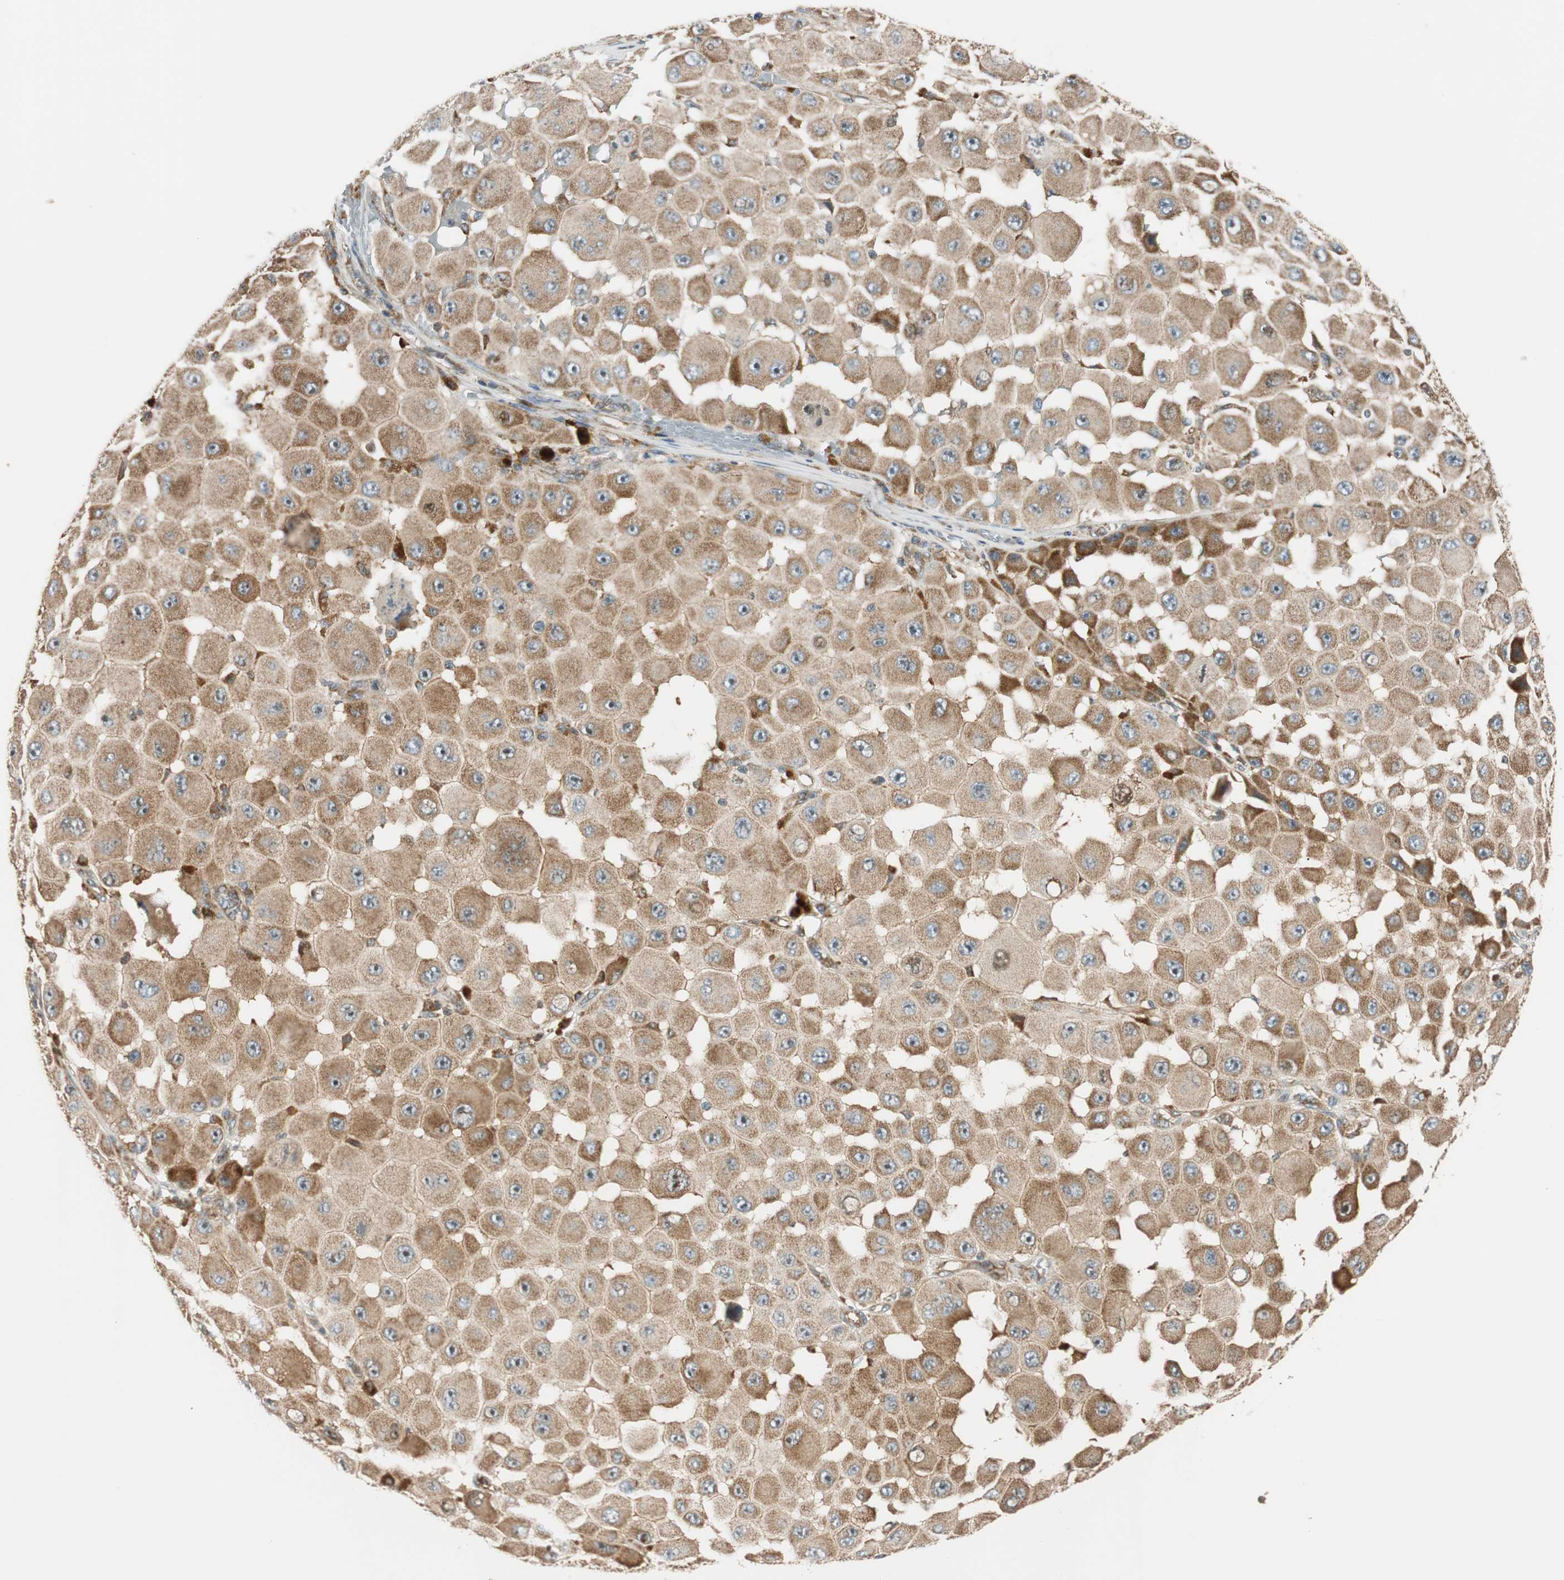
{"staining": {"intensity": "moderate", "quantity": ">75%", "location": "cytoplasmic/membranous"}, "tissue": "melanoma", "cell_type": "Tumor cells", "image_type": "cancer", "snomed": [{"axis": "morphology", "description": "Malignant melanoma, NOS"}, {"axis": "topography", "description": "Skin"}], "caption": "Immunohistochemical staining of human malignant melanoma shows medium levels of moderate cytoplasmic/membranous protein positivity in about >75% of tumor cells.", "gene": "ABI1", "patient": {"sex": "female", "age": 81}}